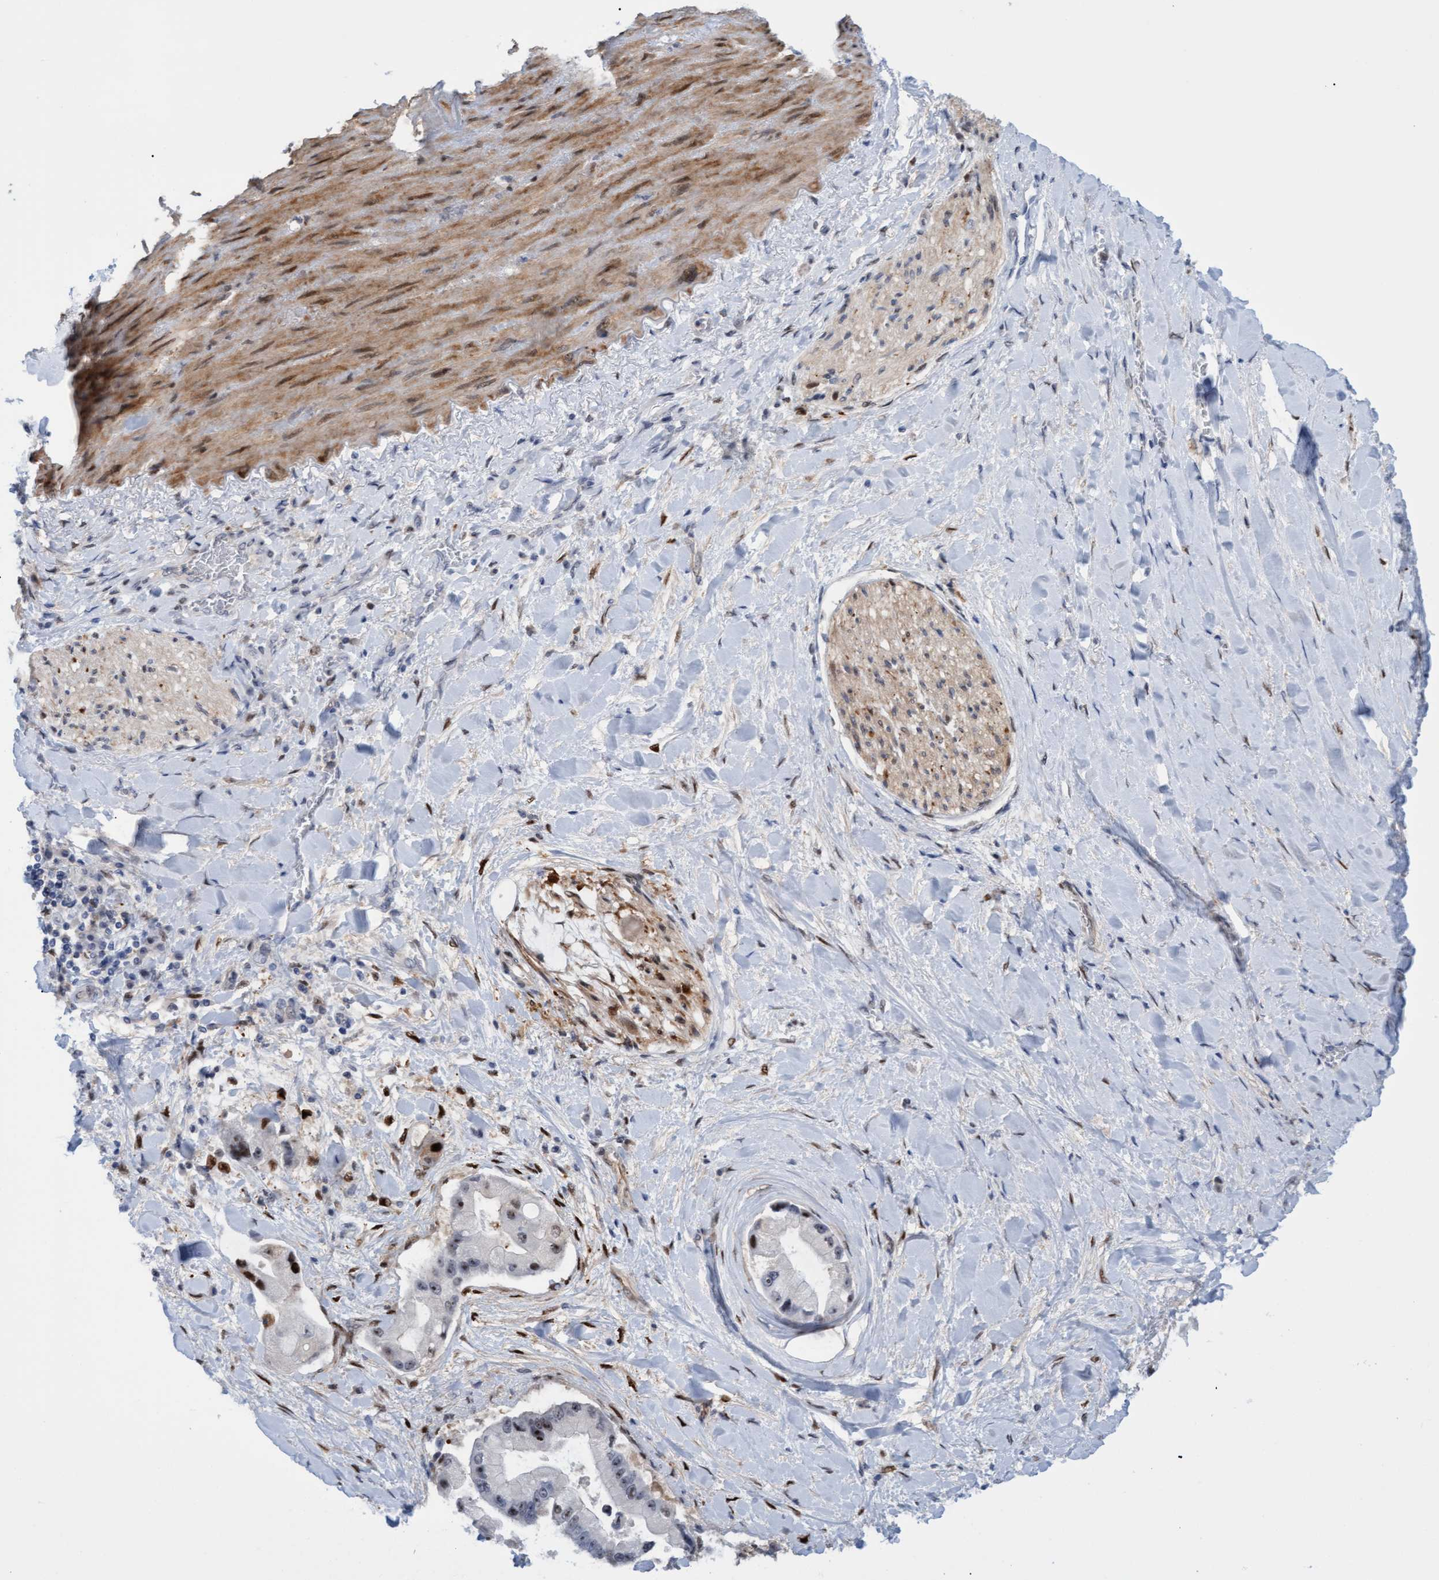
{"staining": {"intensity": "strong", "quantity": "25%-75%", "location": "nuclear"}, "tissue": "liver cancer", "cell_type": "Tumor cells", "image_type": "cancer", "snomed": [{"axis": "morphology", "description": "Cholangiocarcinoma"}, {"axis": "topography", "description": "Liver"}], "caption": "Liver cancer stained for a protein displays strong nuclear positivity in tumor cells.", "gene": "PINX1", "patient": {"sex": "male", "age": 50}}